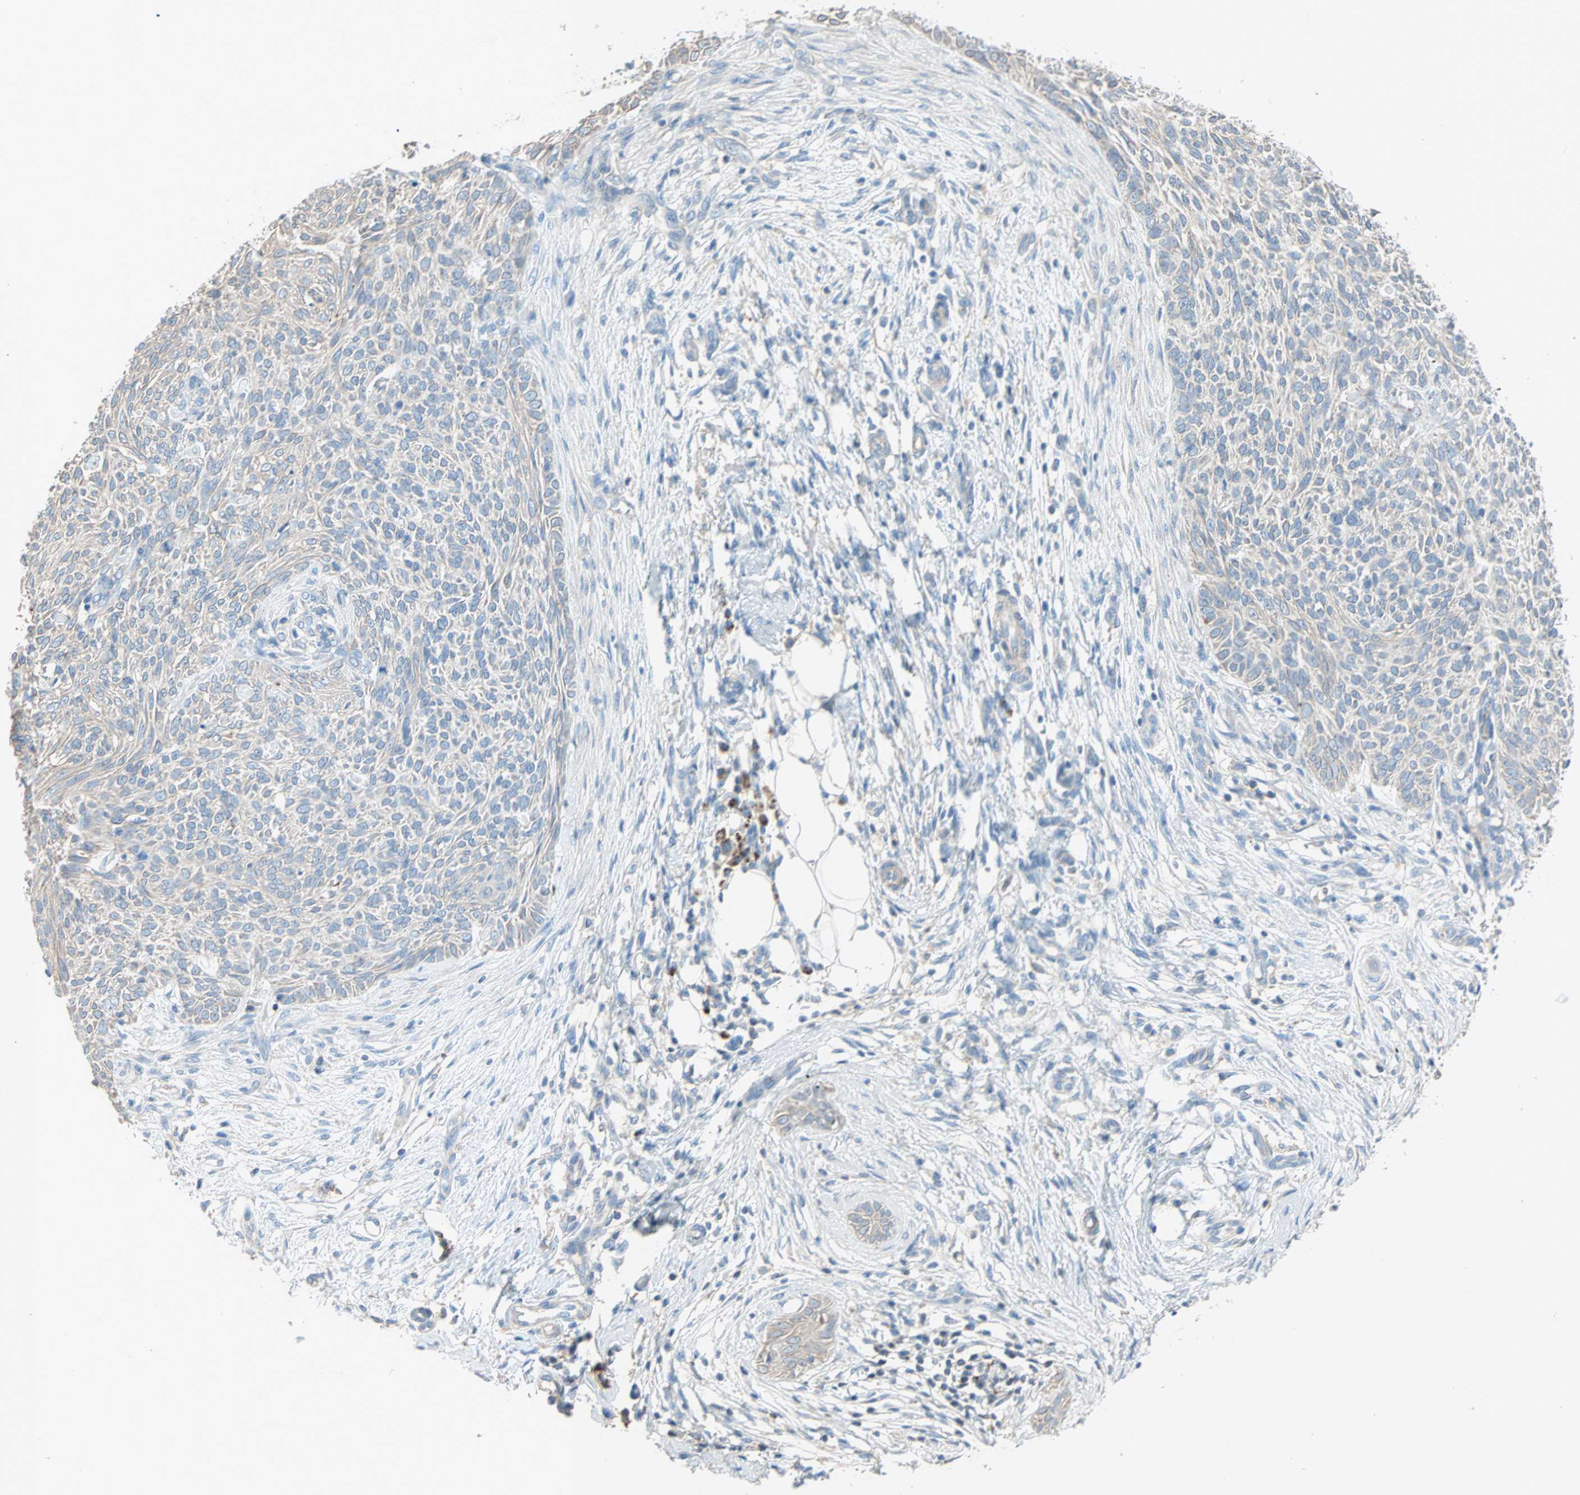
{"staining": {"intensity": "negative", "quantity": "none", "location": "none"}, "tissue": "skin cancer", "cell_type": "Tumor cells", "image_type": "cancer", "snomed": [{"axis": "morphology", "description": "Basal cell carcinoma"}, {"axis": "topography", "description": "Skin"}], "caption": "A histopathology image of skin cancer (basal cell carcinoma) stained for a protein demonstrates no brown staining in tumor cells. (DAB (3,3'-diaminobenzidine) immunohistochemistry with hematoxylin counter stain).", "gene": "ACVRL1", "patient": {"sex": "female", "age": 84}}